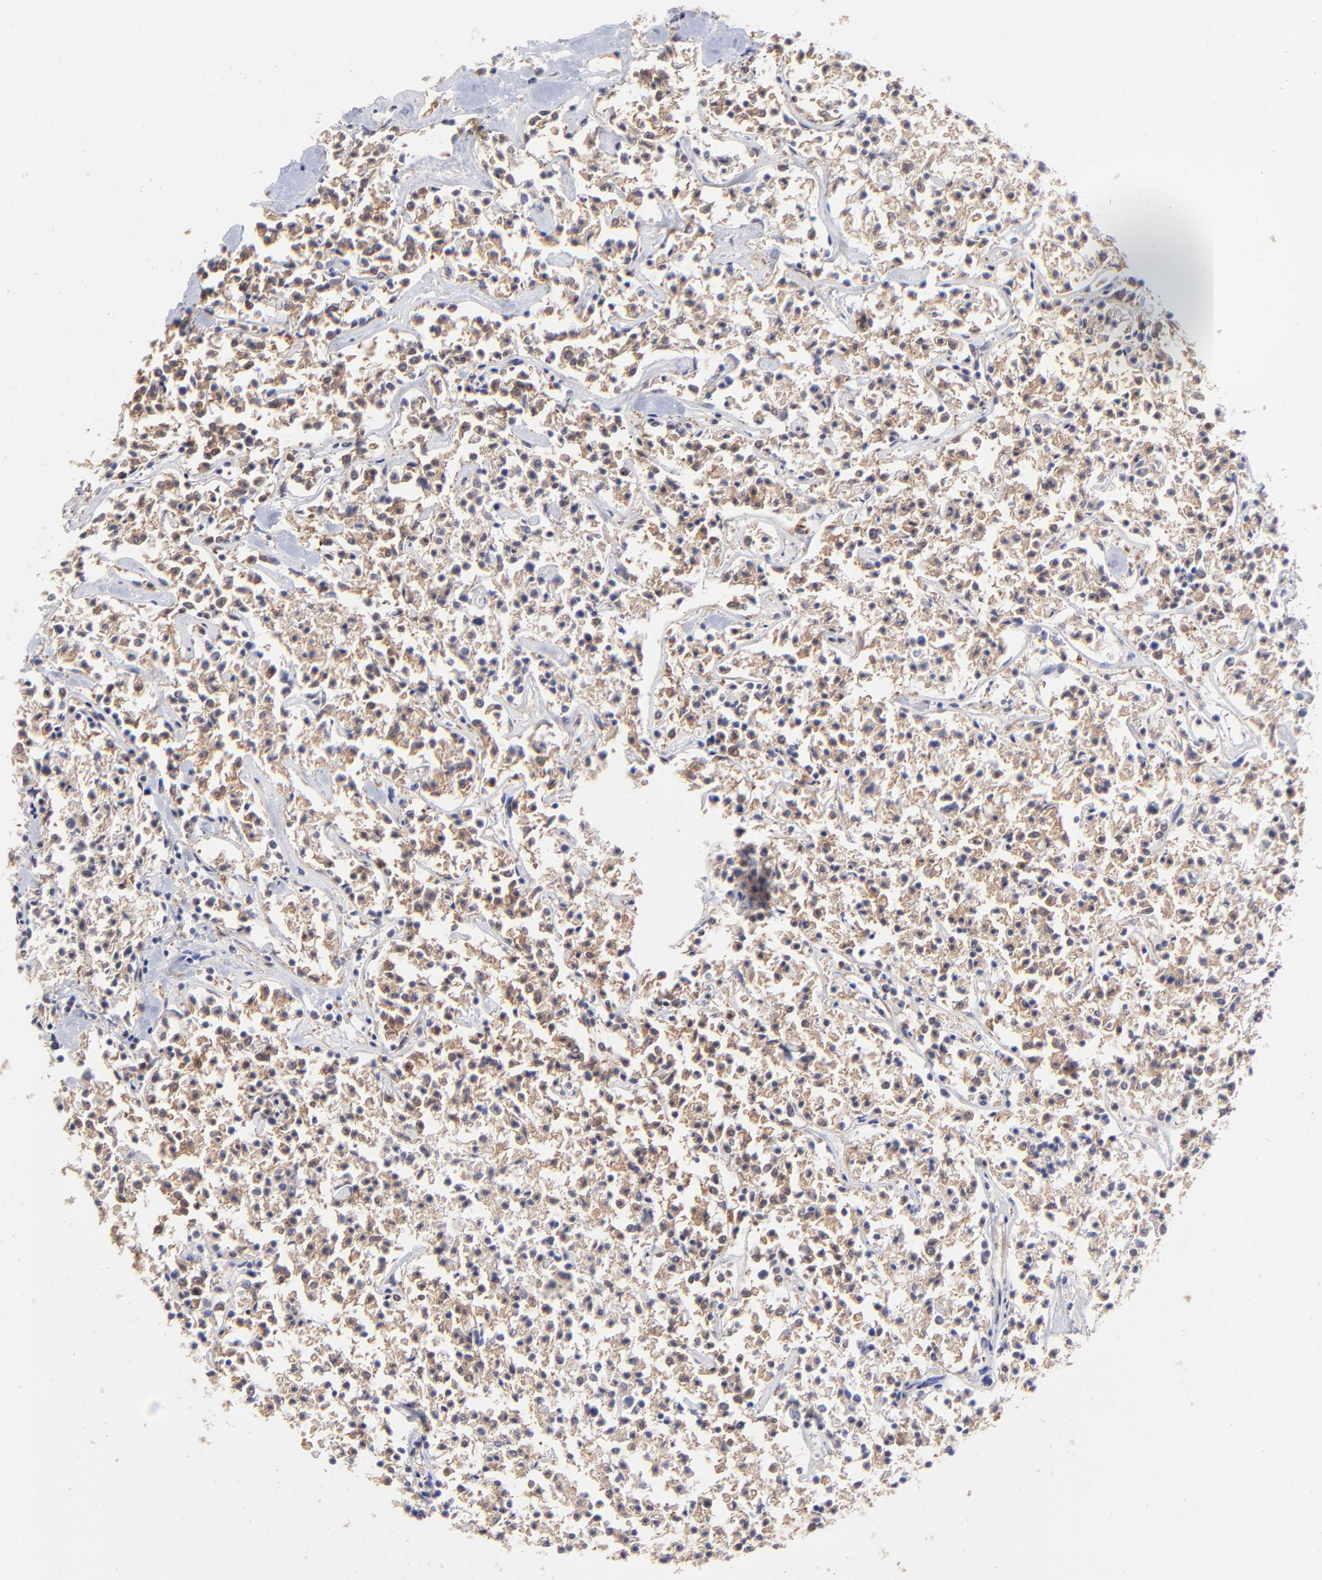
{"staining": {"intensity": "weak", "quantity": "25%-75%", "location": "cytoplasmic/membranous,nuclear"}, "tissue": "lymphoma", "cell_type": "Tumor cells", "image_type": "cancer", "snomed": [{"axis": "morphology", "description": "Malignant lymphoma, non-Hodgkin's type, Low grade"}, {"axis": "topography", "description": "Small intestine"}], "caption": "Tumor cells reveal low levels of weak cytoplasmic/membranous and nuclear staining in approximately 25%-75% of cells in lymphoma.", "gene": "HYAL1", "patient": {"sex": "female", "age": 59}}